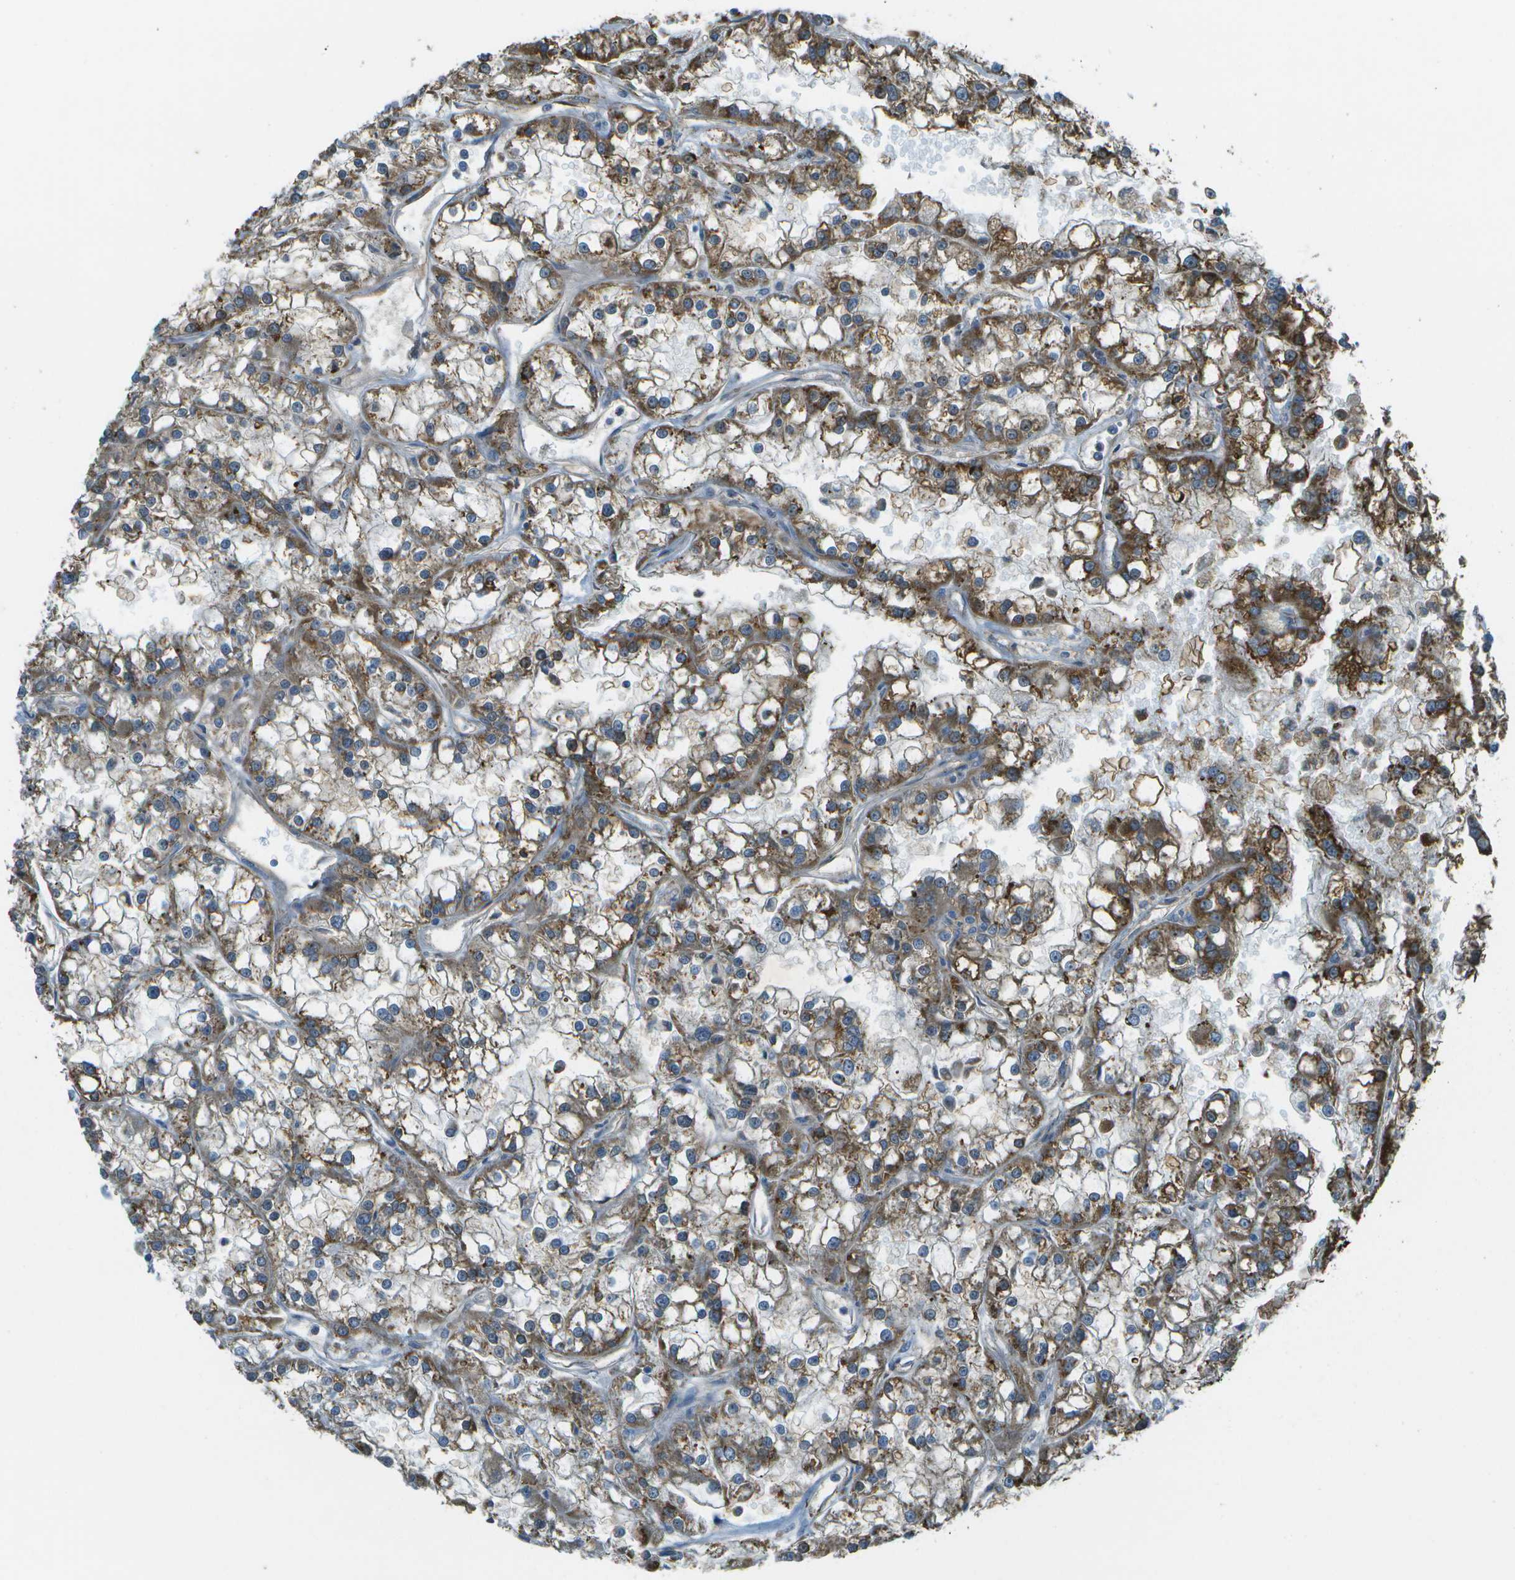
{"staining": {"intensity": "moderate", "quantity": ">75%", "location": "cytoplasmic/membranous"}, "tissue": "renal cancer", "cell_type": "Tumor cells", "image_type": "cancer", "snomed": [{"axis": "morphology", "description": "Adenocarcinoma, NOS"}, {"axis": "topography", "description": "Kidney"}], "caption": "Immunohistochemistry (IHC) staining of renal adenocarcinoma, which displays medium levels of moderate cytoplasmic/membranous positivity in about >75% of tumor cells indicating moderate cytoplasmic/membranous protein positivity. The staining was performed using DAB (brown) for protein detection and nuclei were counterstained in hematoxylin (blue).", "gene": "LRRC66", "patient": {"sex": "female", "age": 52}}